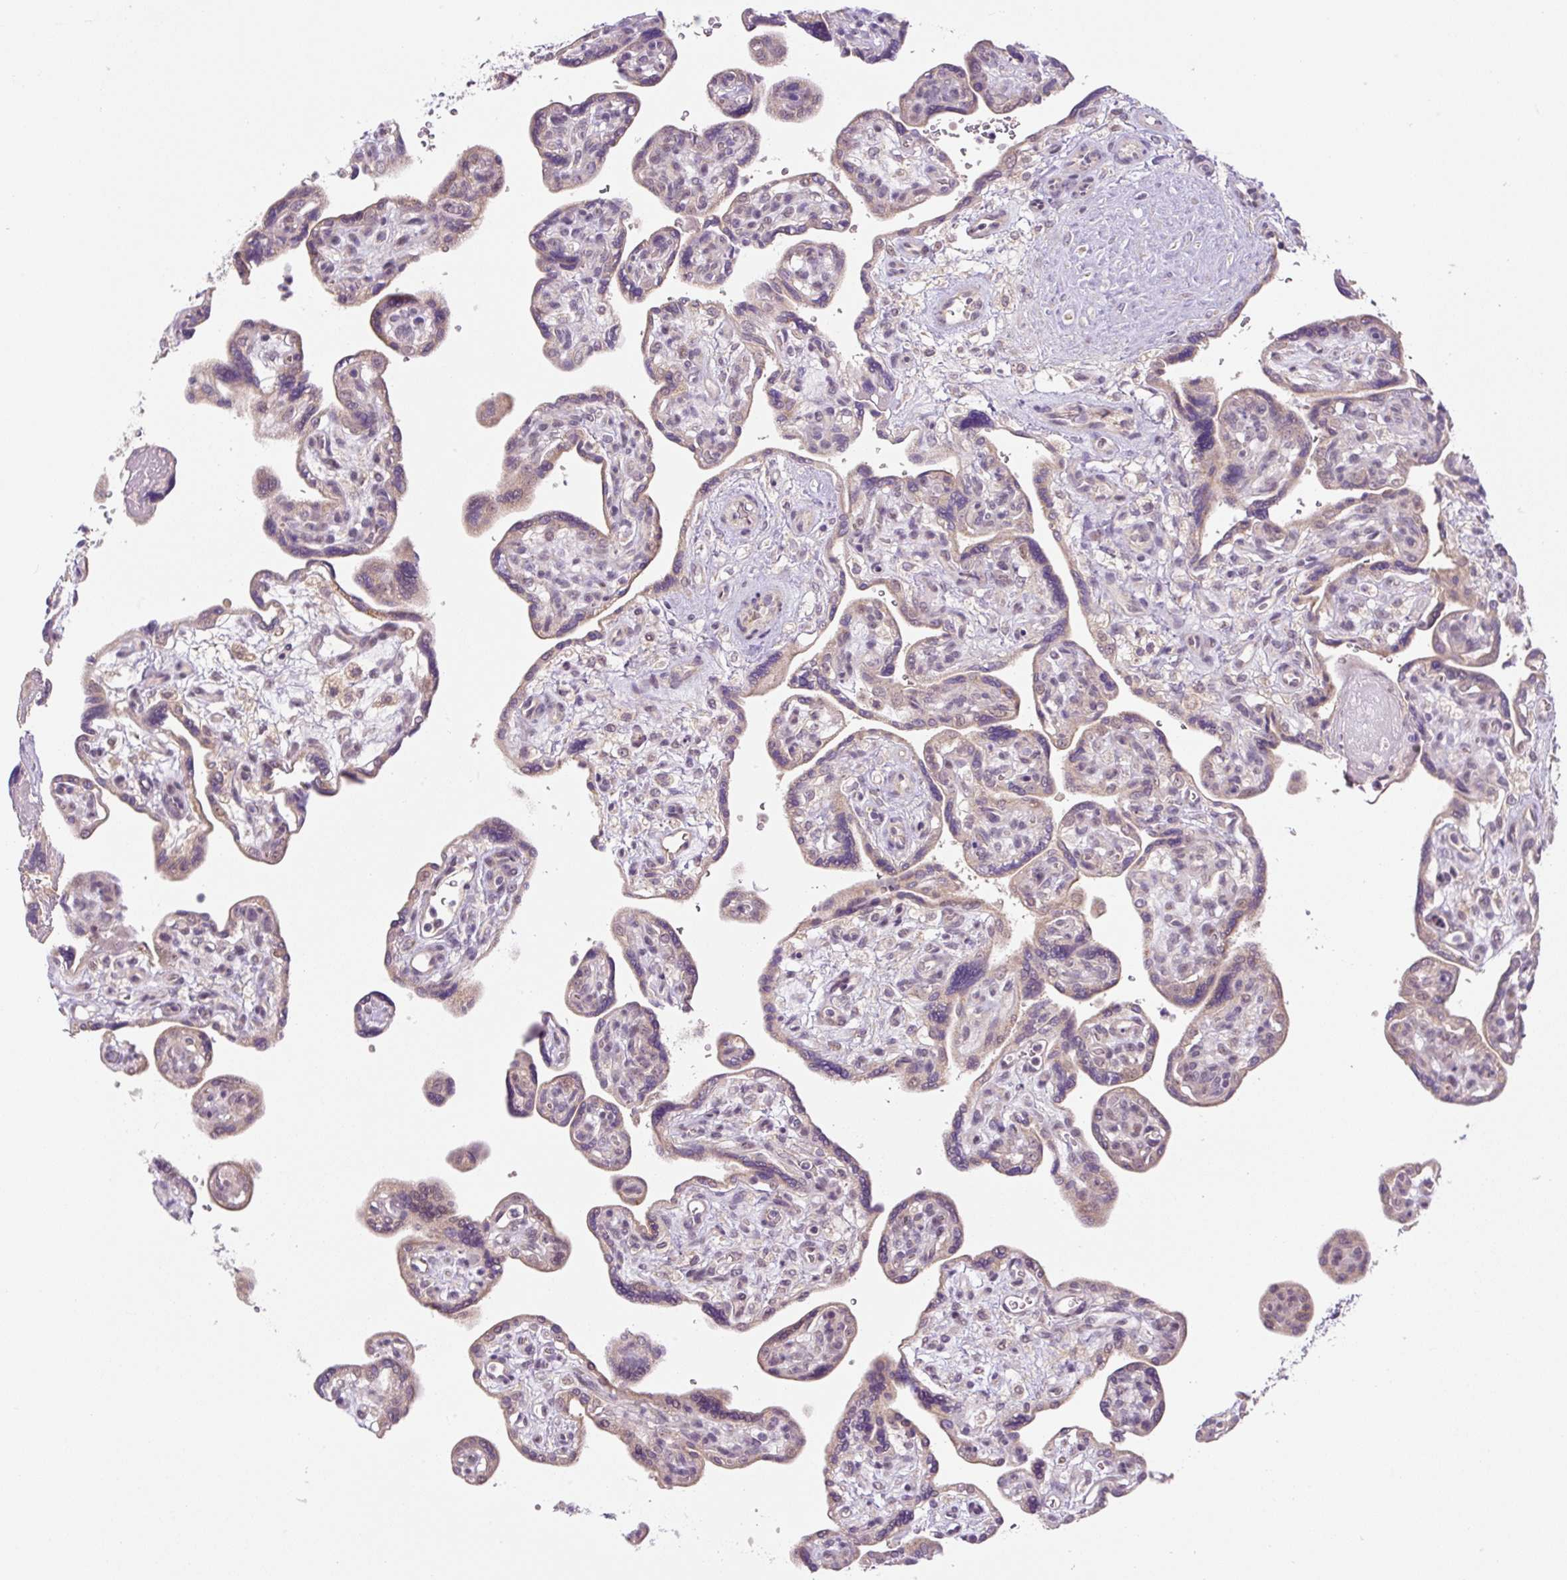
{"staining": {"intensity": "weak", "quantity": "<25%", "location": "cytoplasmic/membranous"}, "tissue": "placenta", "cell_type": "Trophoblastic cells", "image_type": "normal", "snomed": [{"axis": "morphology", "description": "Normal tissue, NOS"}, {"axis": "topography", "description": "Placenta"}], "caption": "Human placenta stained for a protein using immunohistochemistry (IHC) shows no positivity in trophoblastic cells.", "gene": "PRKAA2", "patient": {"sex": "female", "age": 39}}